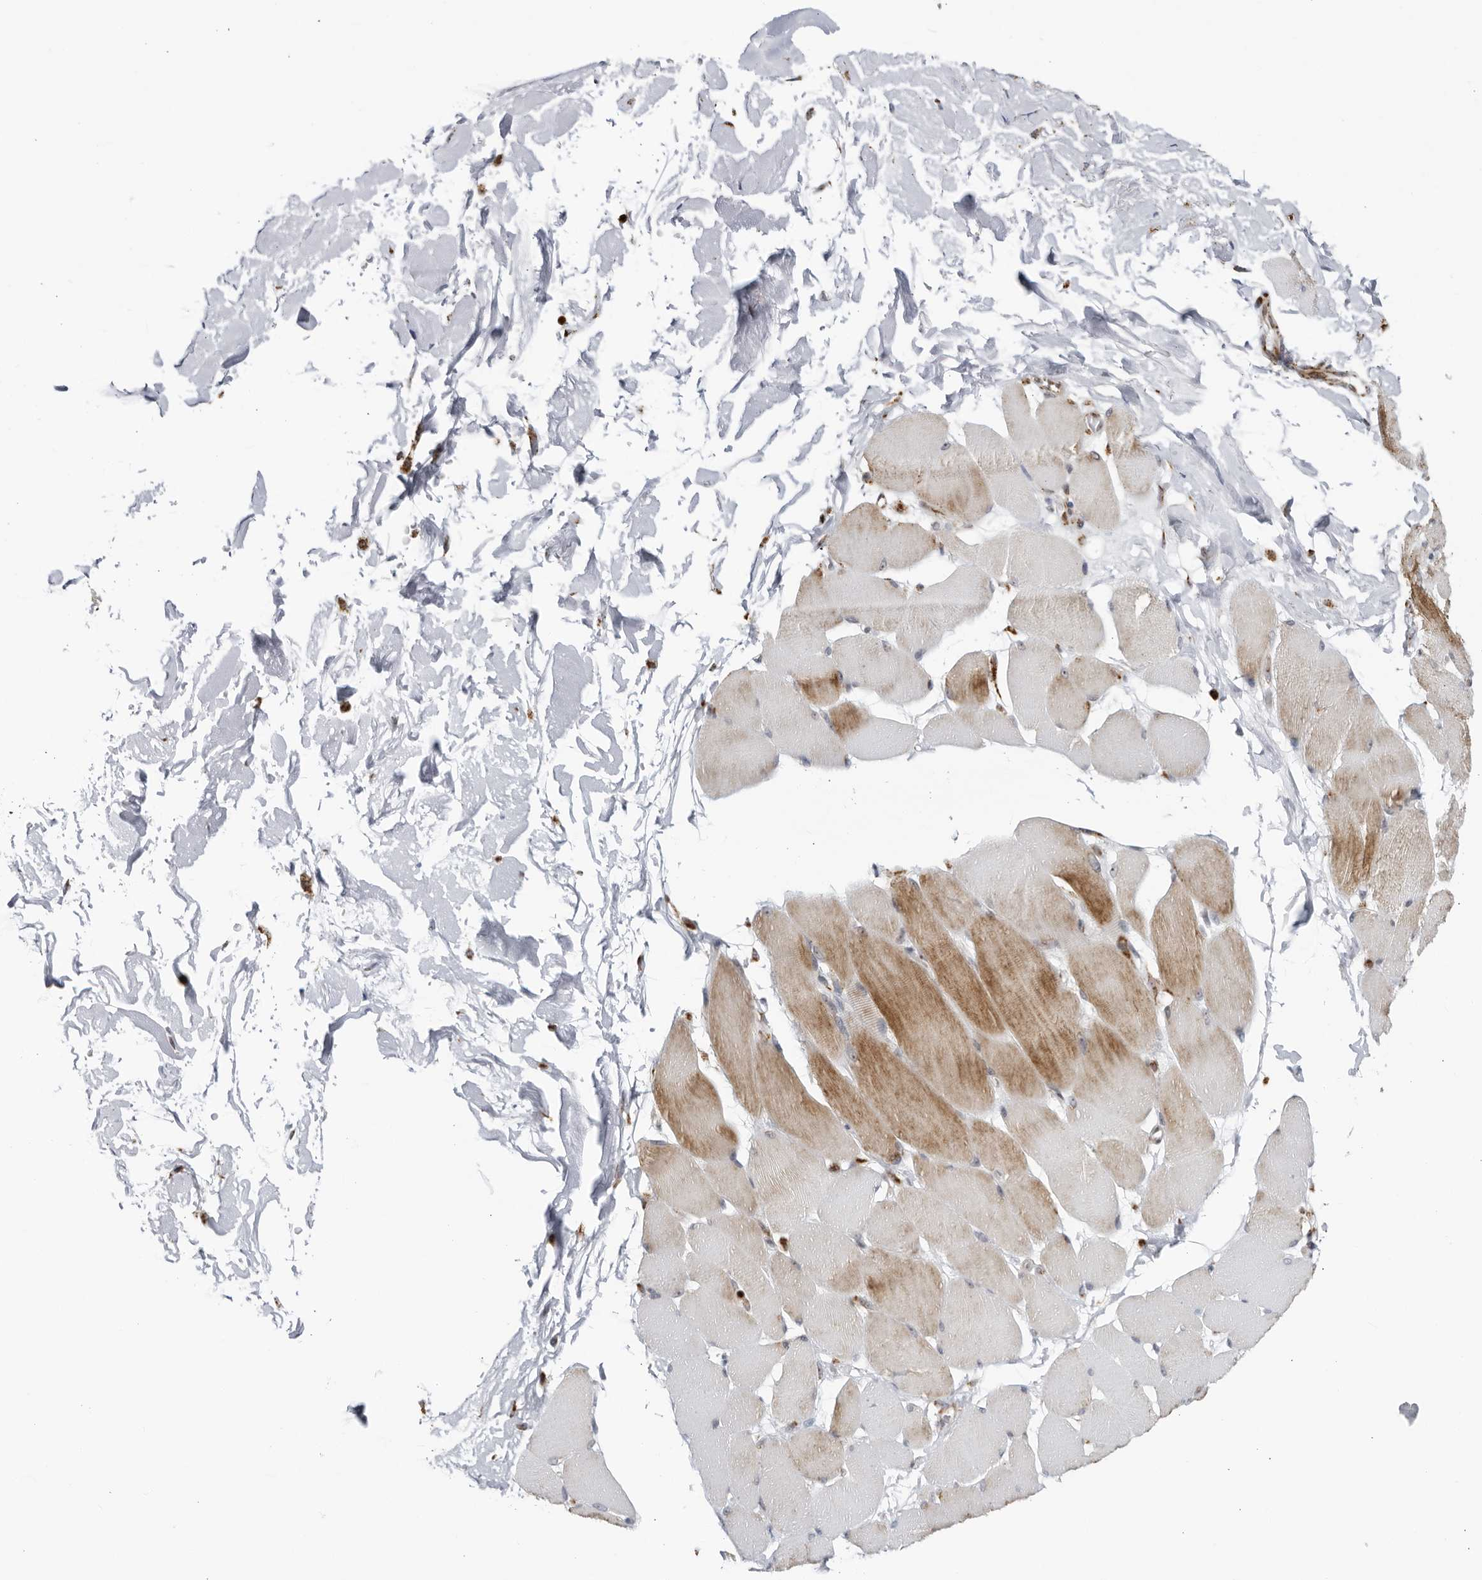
{"staining": {"intensity": "moderate", "quantity": "25%-75%", "location": "cytoplasmic/membranous"}, "tissue": "skeletal muscle", "cell_type": "Myocytes", "image_type": "normal", "snomed": [{"axis": "morphology", "description": "Normal tissue, NOS"}, {"axis": "topography", "description": "Skin"}, {"axis": "topography", "description": "Skeletal muscle"}], "caption": "Normal skeletal muscle exhibits moderate cytoplasmic/membranous positivity in about 25%-75% of myocytes.", "gene": "RBM34", "patient": {"sex": "male", "age": 83}}